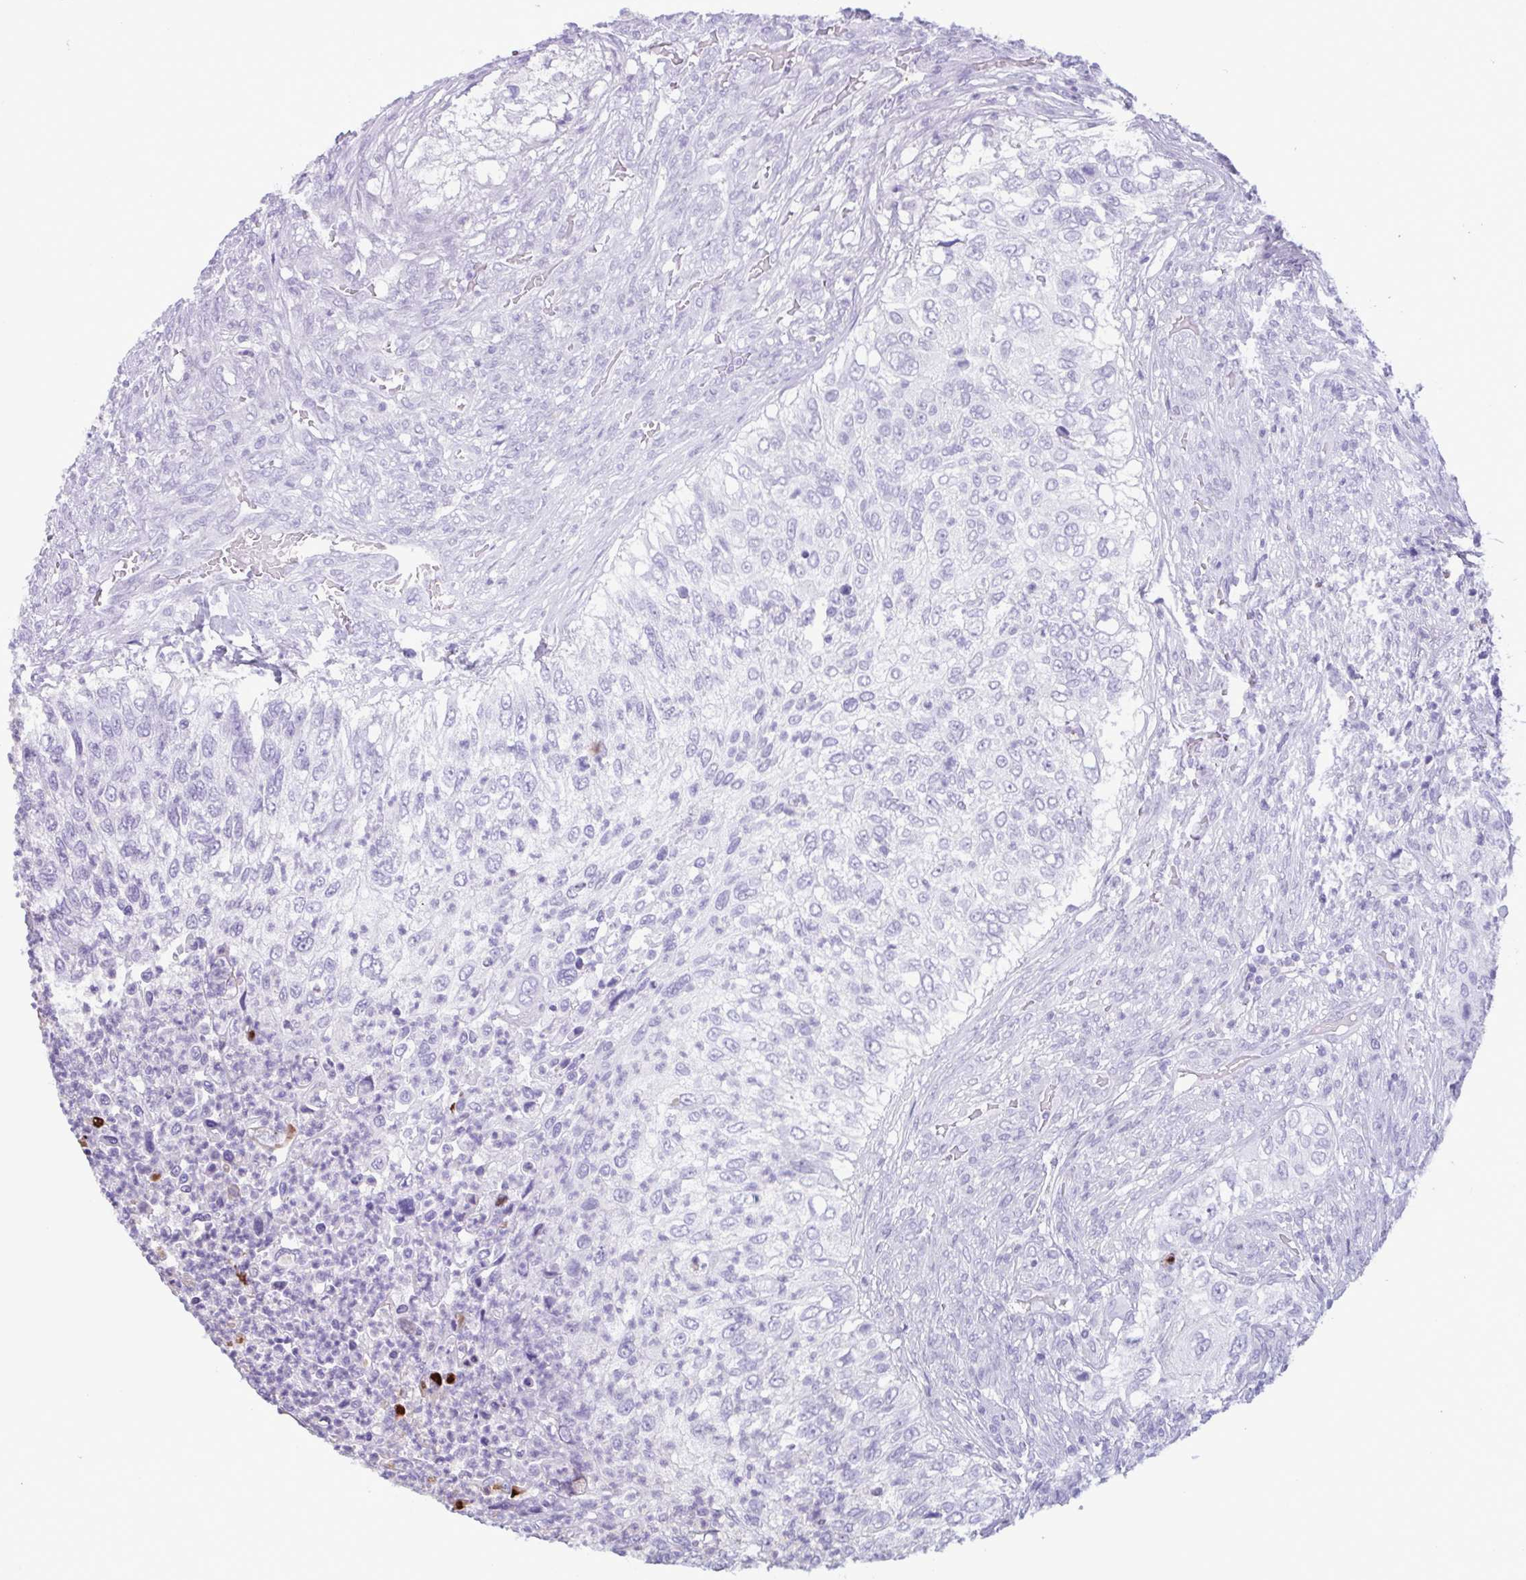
{"staining": {"intensity": "negative", "quantity": "none", "location": "none"}, "tissue": "urothelial cancer", "cell_type": "Tumor cells", "image_type": "cancer", "snomed": [{"axis": "morphology", "description": "Urothelial carcinoma, High grade"}, {"axis": "topography", "description": "Urinary bladder"}], "caption": "Urothelial cancer was stained to show a protein in brown. There is no significant positivity in tumor cells.", "gene": "LTF", "patient": {"sex": "female", "age": 60}}